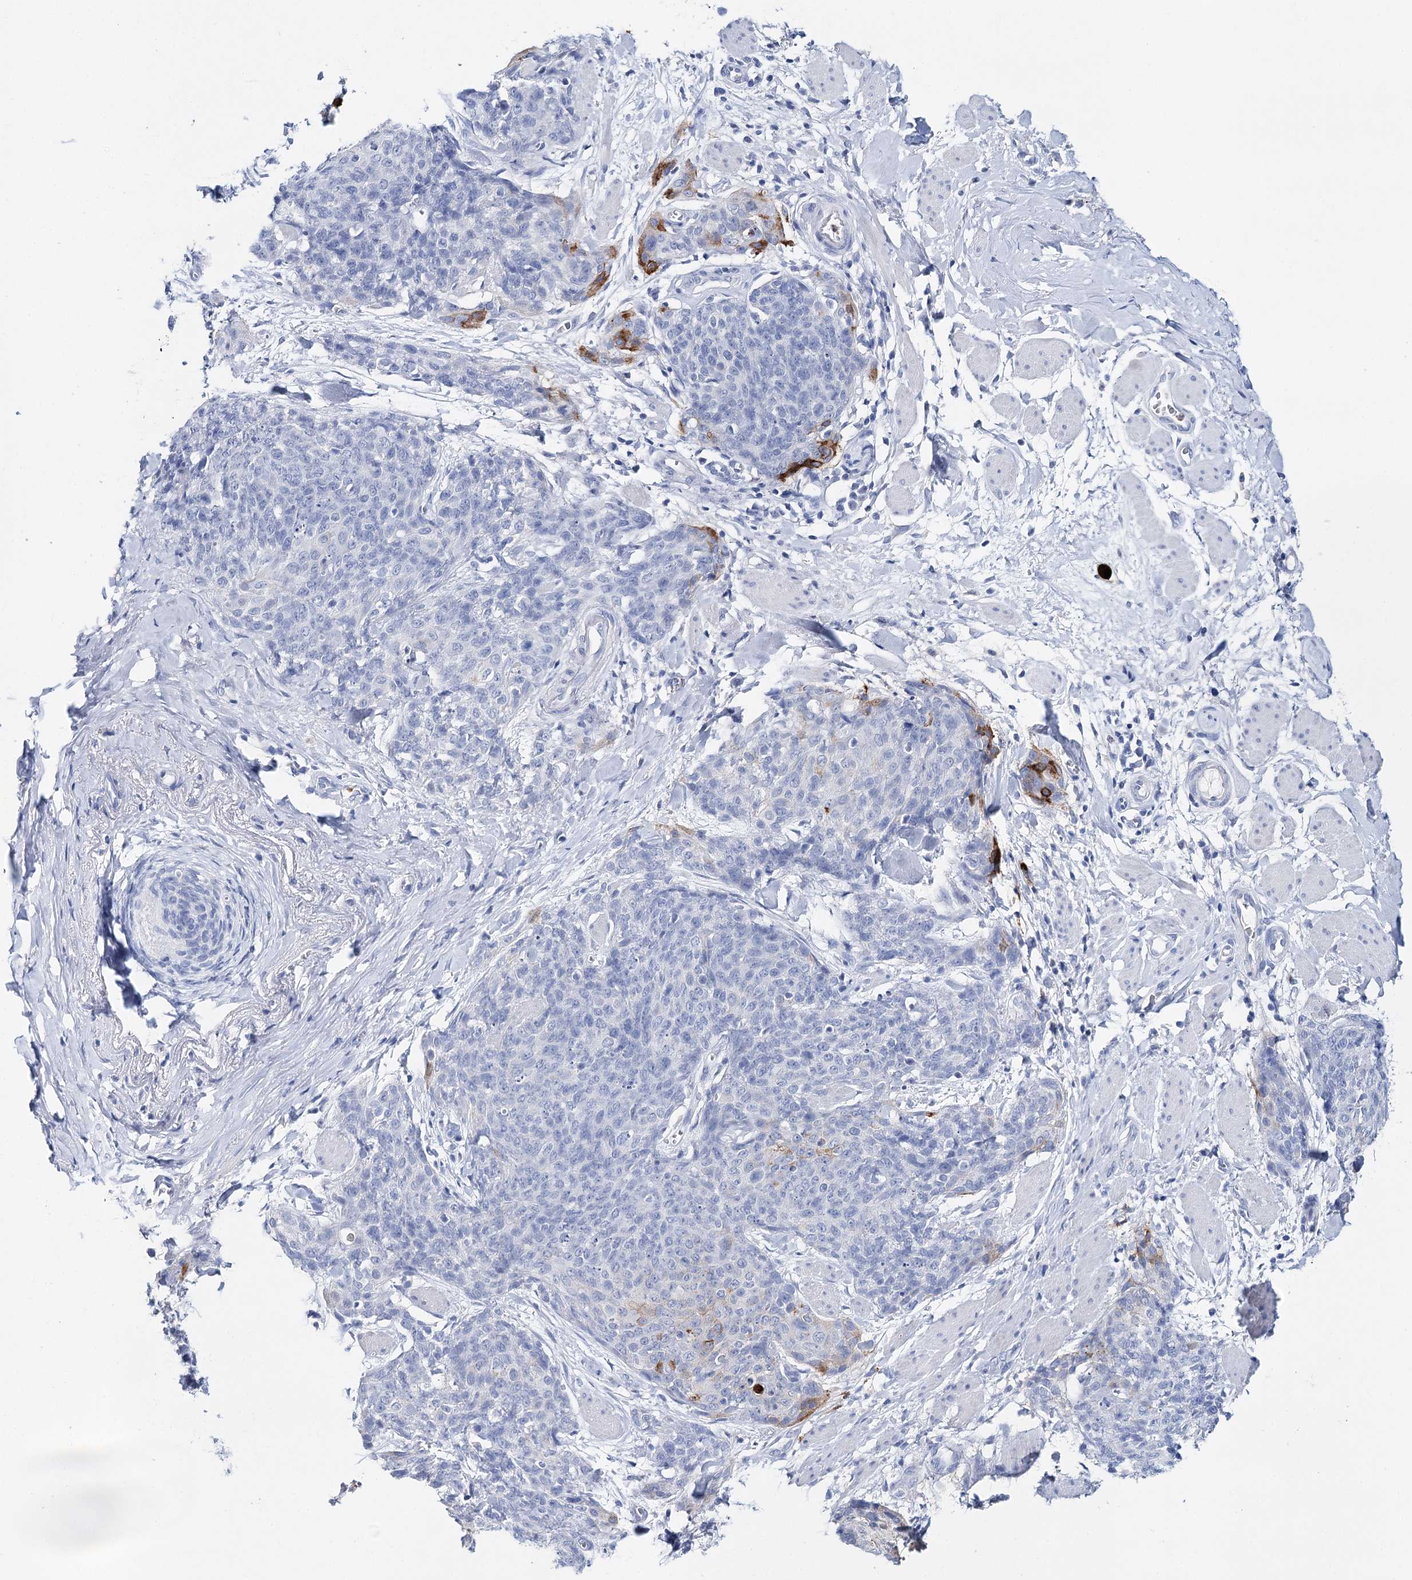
{"staining": {"intensity": "strong", "quantity": "<25%", "location": "cytoplasmic/membranous,nuclear"}, "tissue": "skin cancer", "cell_type": "Tumor cells", "image_type": "cancer", "snomed": [{"axis": "morphology", "description": "Squamous cell carcinoma, NOS"}, {"axis": "topography", "description": "Skin"}, {"axis": "topography", "description": "Vulva"}], "caption": "Human skin cancer stained with a brown dye exhibits strong cytoplasmic/membranous and nuclear positive expression in about <25% of tumor cells.", "gene": "CEACAM8", "patient": {"sex": "female", "age": 85}}